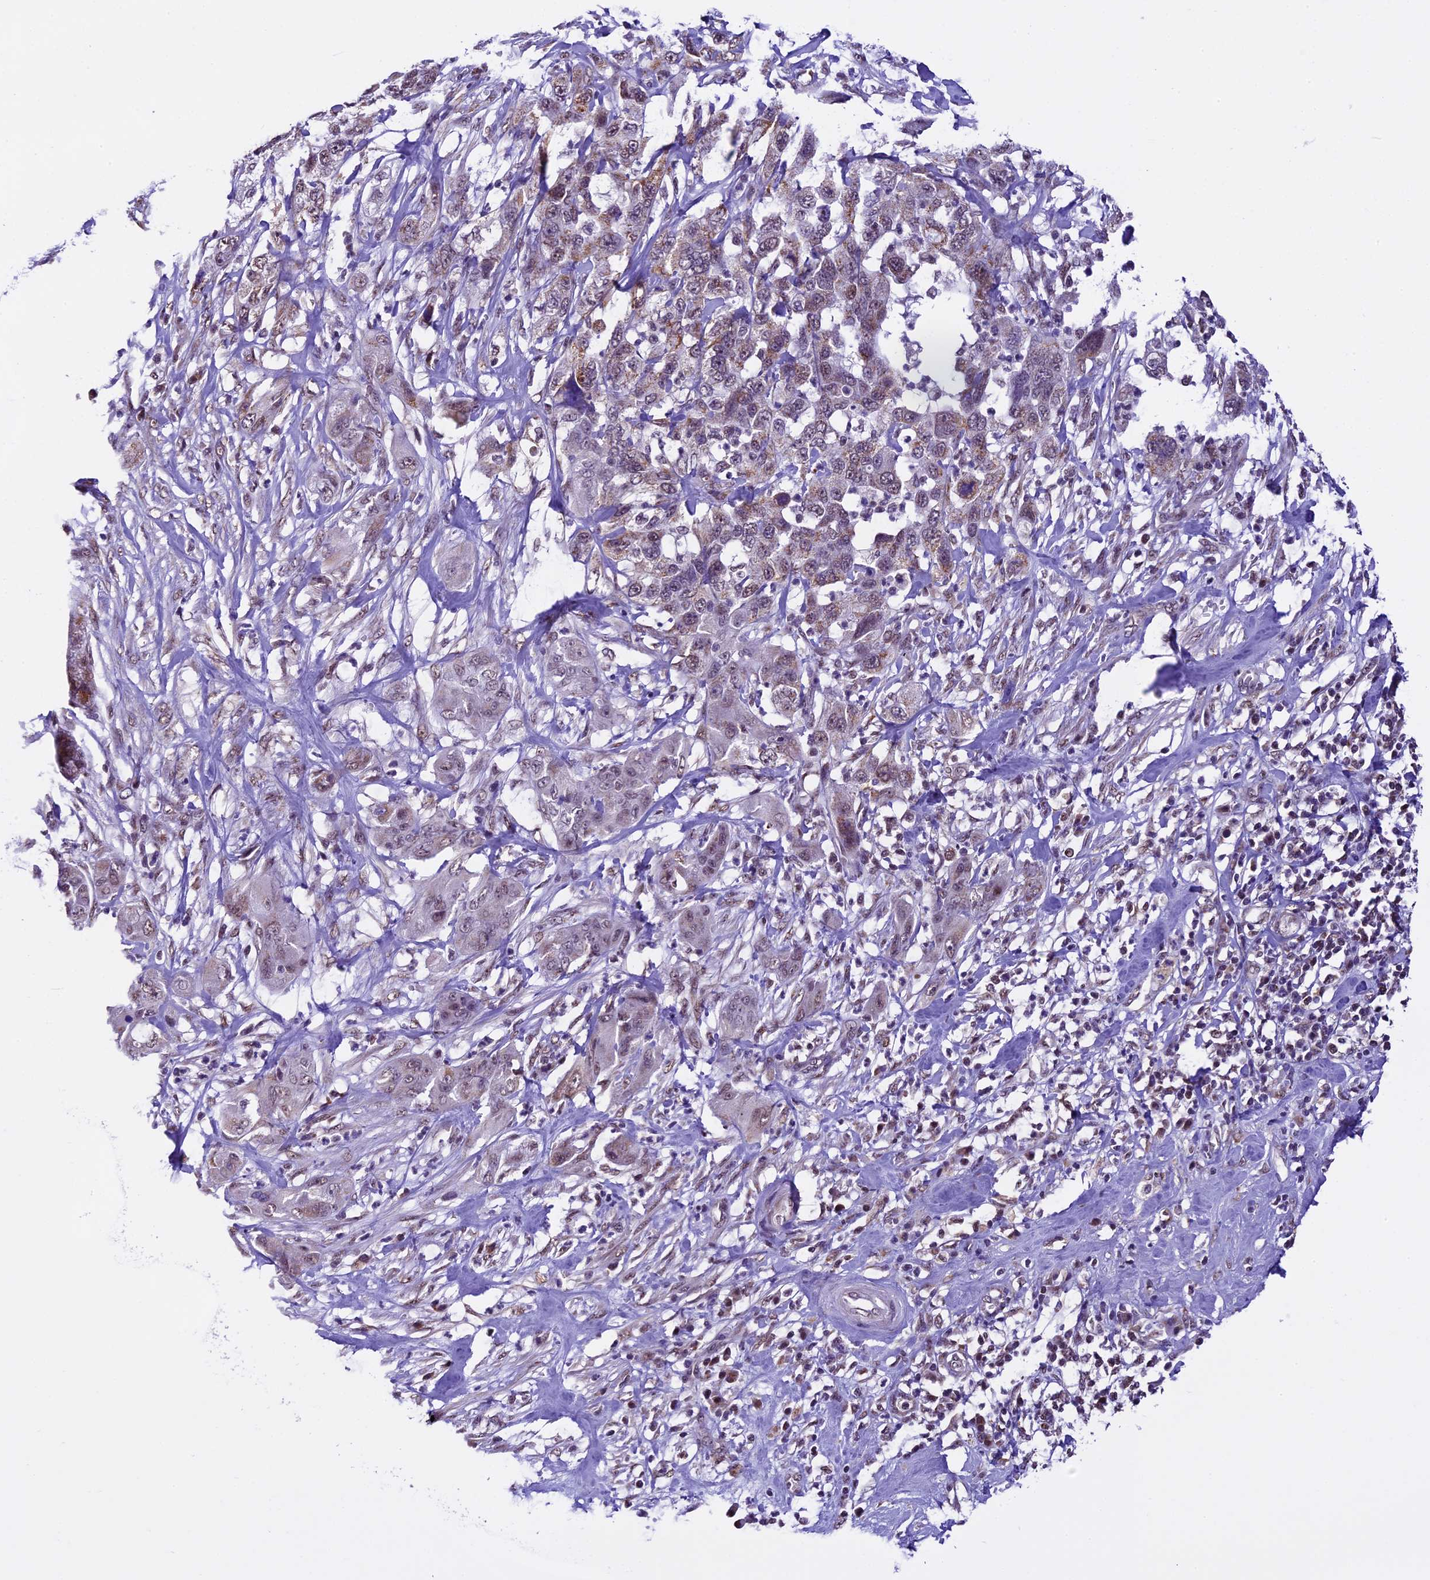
{"staining": {"intensity": "weak", "quantity": "25%-75%", "location": "cytoplasmic/membranous,nuclear"}, "tissue": "pancreatic cancer", "cell_type": "Tumor cells", "image_type": "cancer", "snomed": [{"axis": "morphology", "description": "Adenocarcinoma, NOS"}, {"axis": "topography", "description": "Pancreas"}], "caption": "There is low levels of weak cytoplasmic/membranous and nuclear staining in tumor cells of adenocarcinoma (pancreatic), as demonstrated by immunohistochemical staining (brown color).", "gene": "CARS2", "patient": {"sex": "female", "age": 78}}